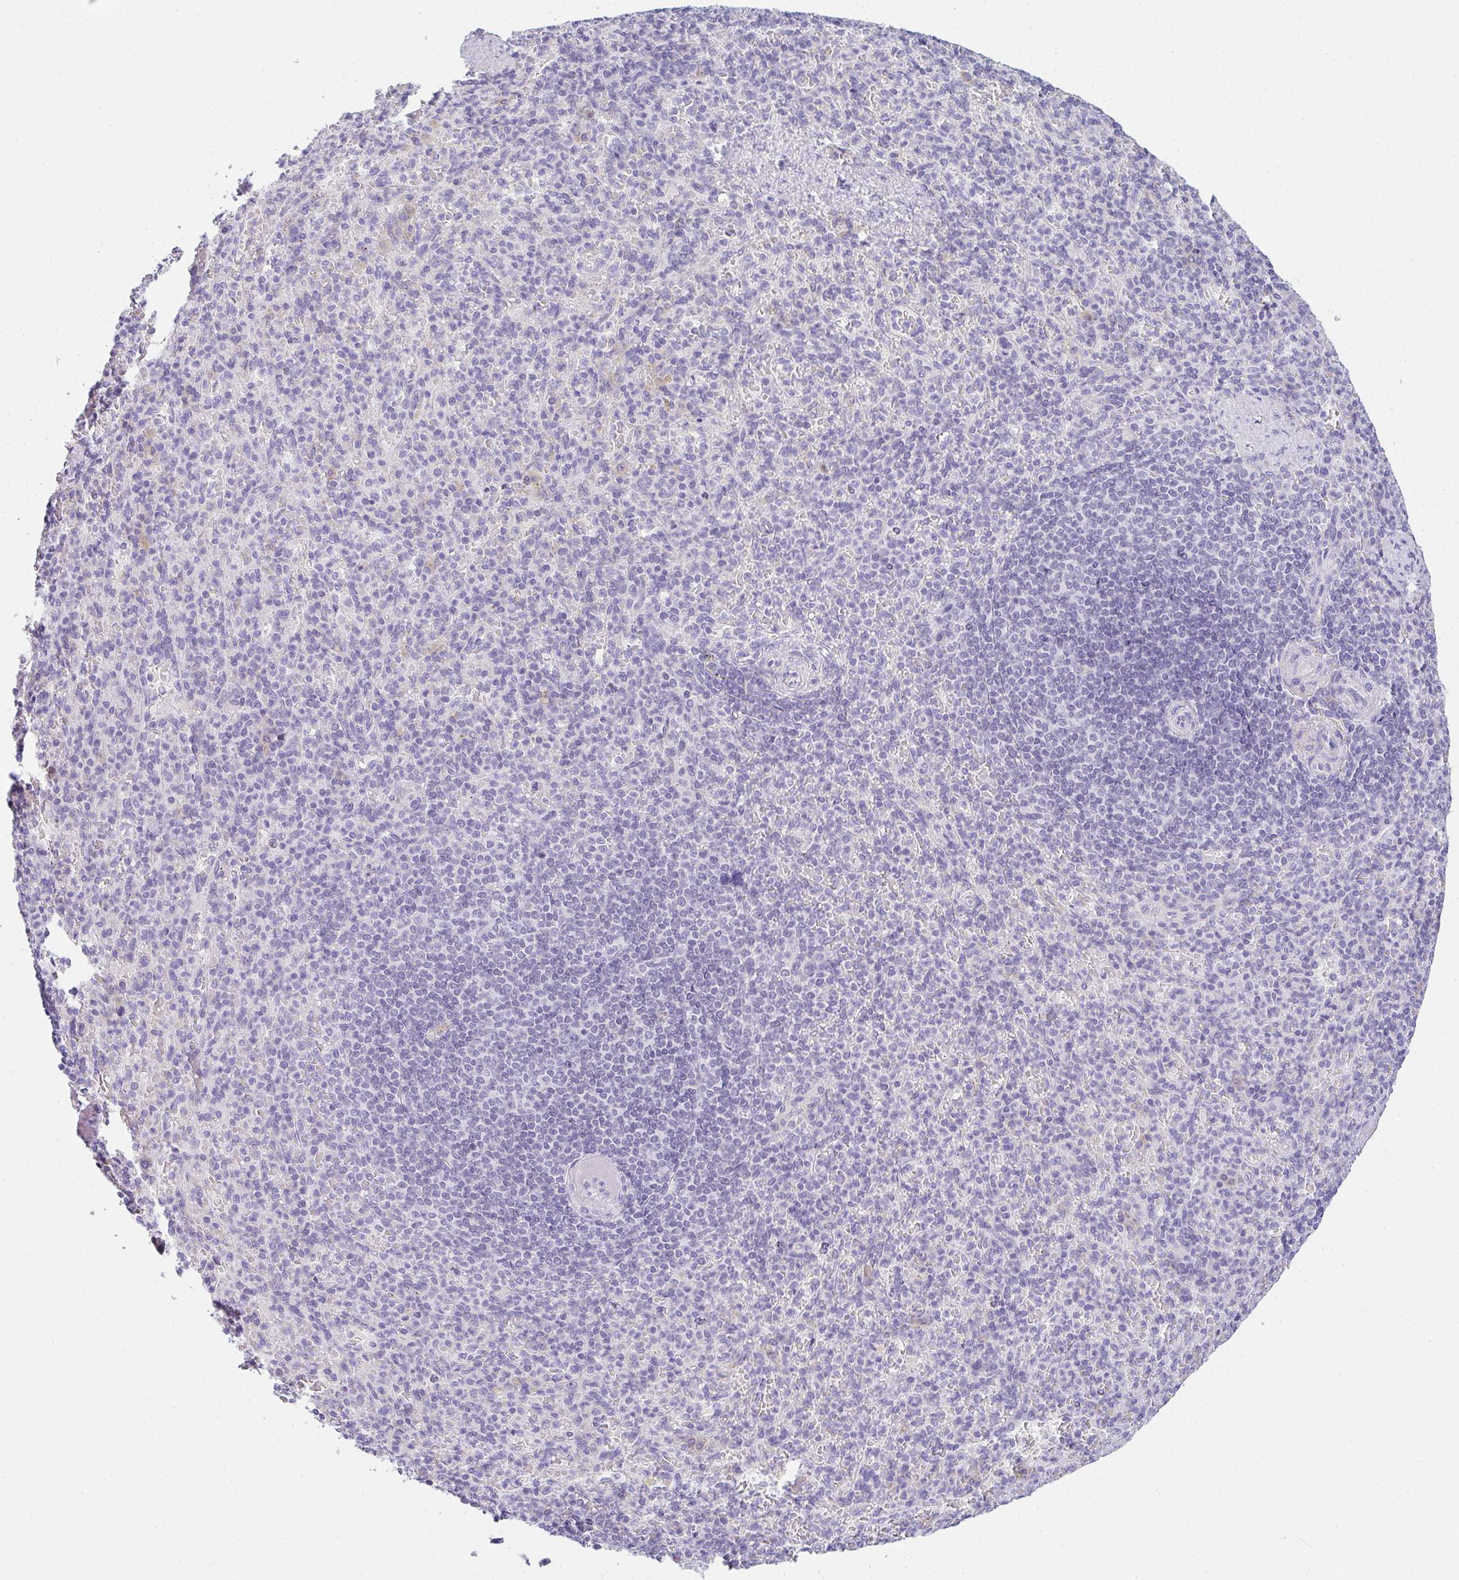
{"staining": {"intensity": "negative", "quantity": "none", "location": "none"}, "tissue": "spleen", "cell_type": "Cells in red pulp", "image_type": "normal", "snomed": [{"axis": "morphology", "description": "Normal tissue, NOS"}, {"axis": "topography", "description": "Spleen"}], "caption": "This is an immunohistochemistry (IHC) micrograph of normal spleen. There is no positivity in cells in red pulp.", "gene": "COX7B", "patient": {"sex": "female", "age": 74}}